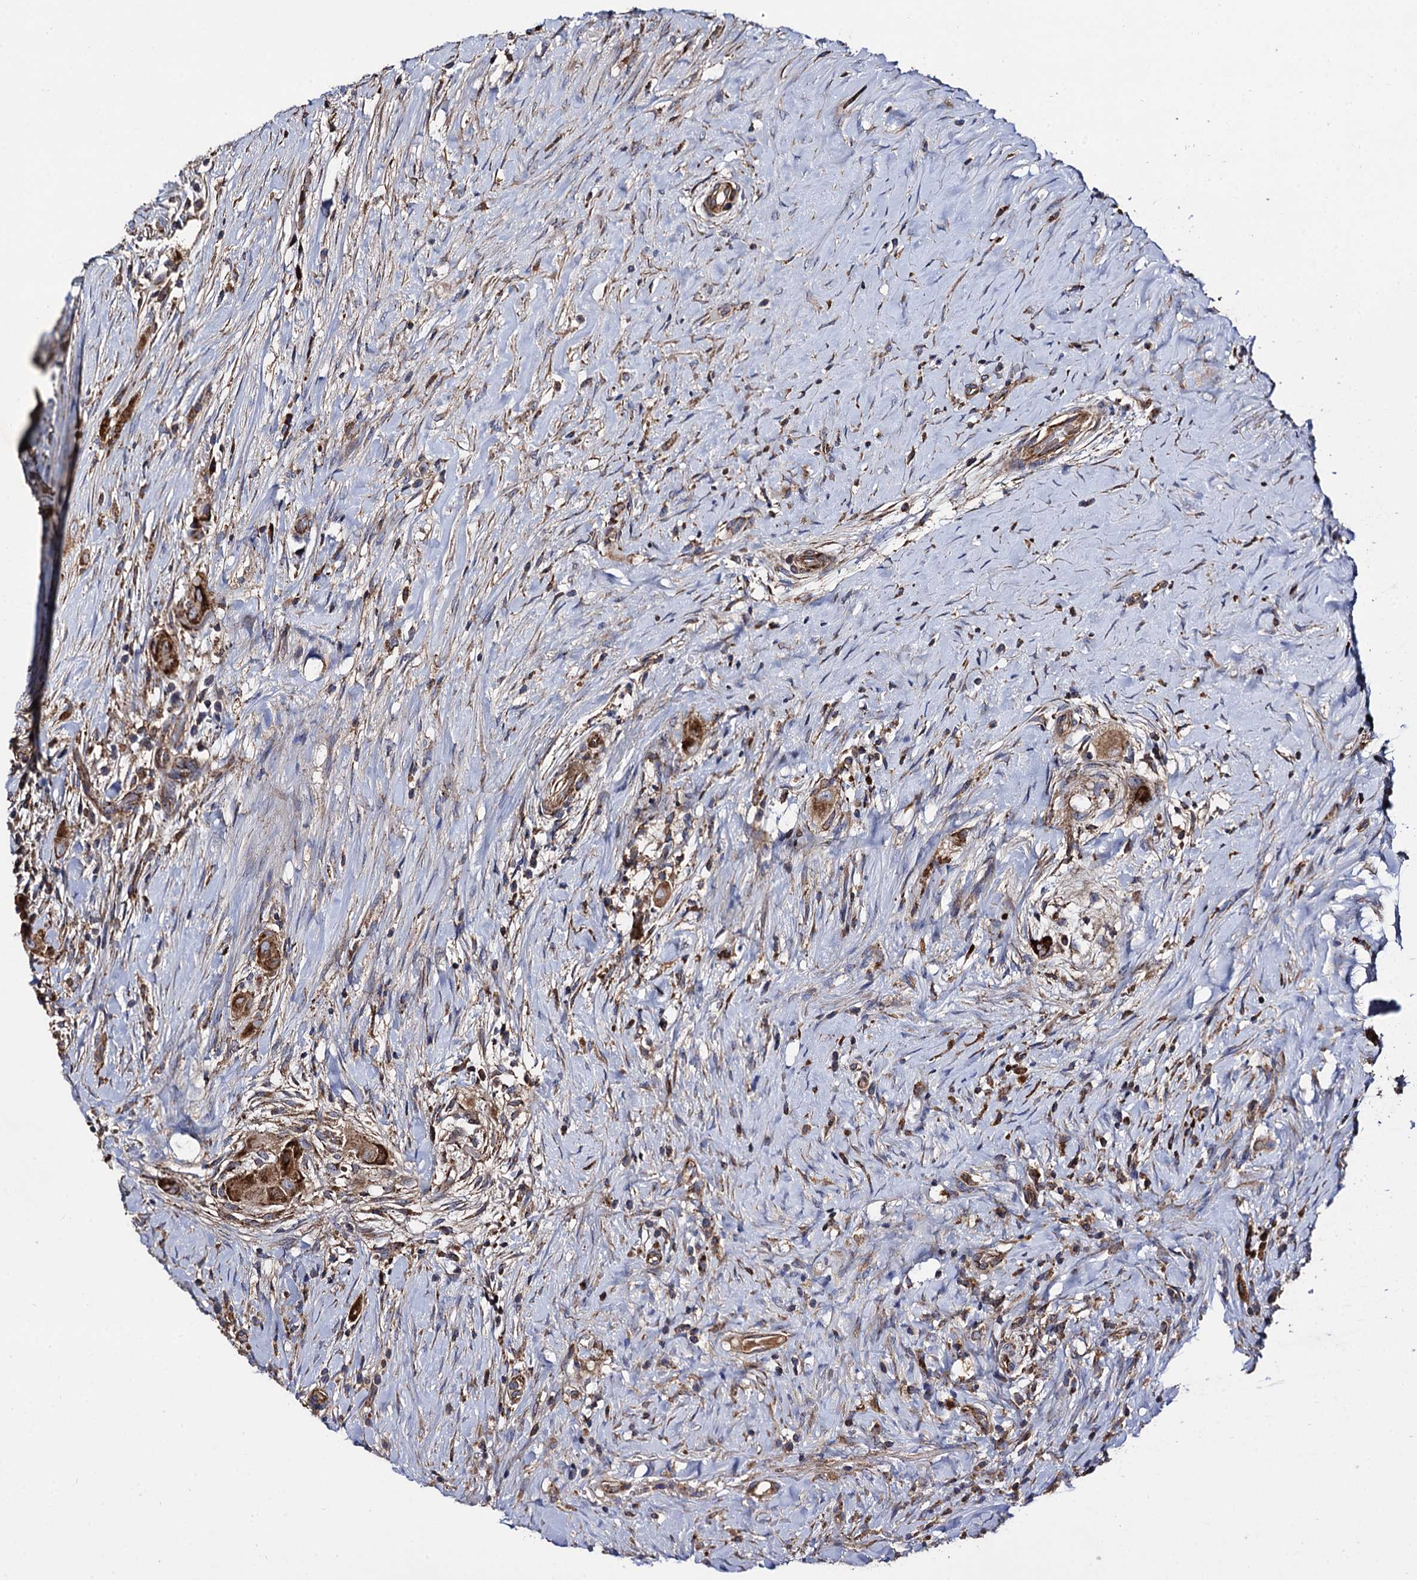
{"staining": {"intensity": "strong", "quantity": ">75%", "location": "cytoplasmic/membranous"}, "tissue": "thyroid cancer", "cell_type": "Tumor cells", "image_type": "cancer", "snomed": [{"axis": "morphology", "description": "Papillary adenocarcinoma, NOS"}, {"axis": "topography", "description": "Thyroid gland"}], "caption": "Thyroid cancer was stained to show a protein in brown. There is high levels of strong cytoplasmic/membranous staining in approximately >75% of tumor cells.", "gene": "IQCH", "patient": {"sex": "female", "age": 59}}